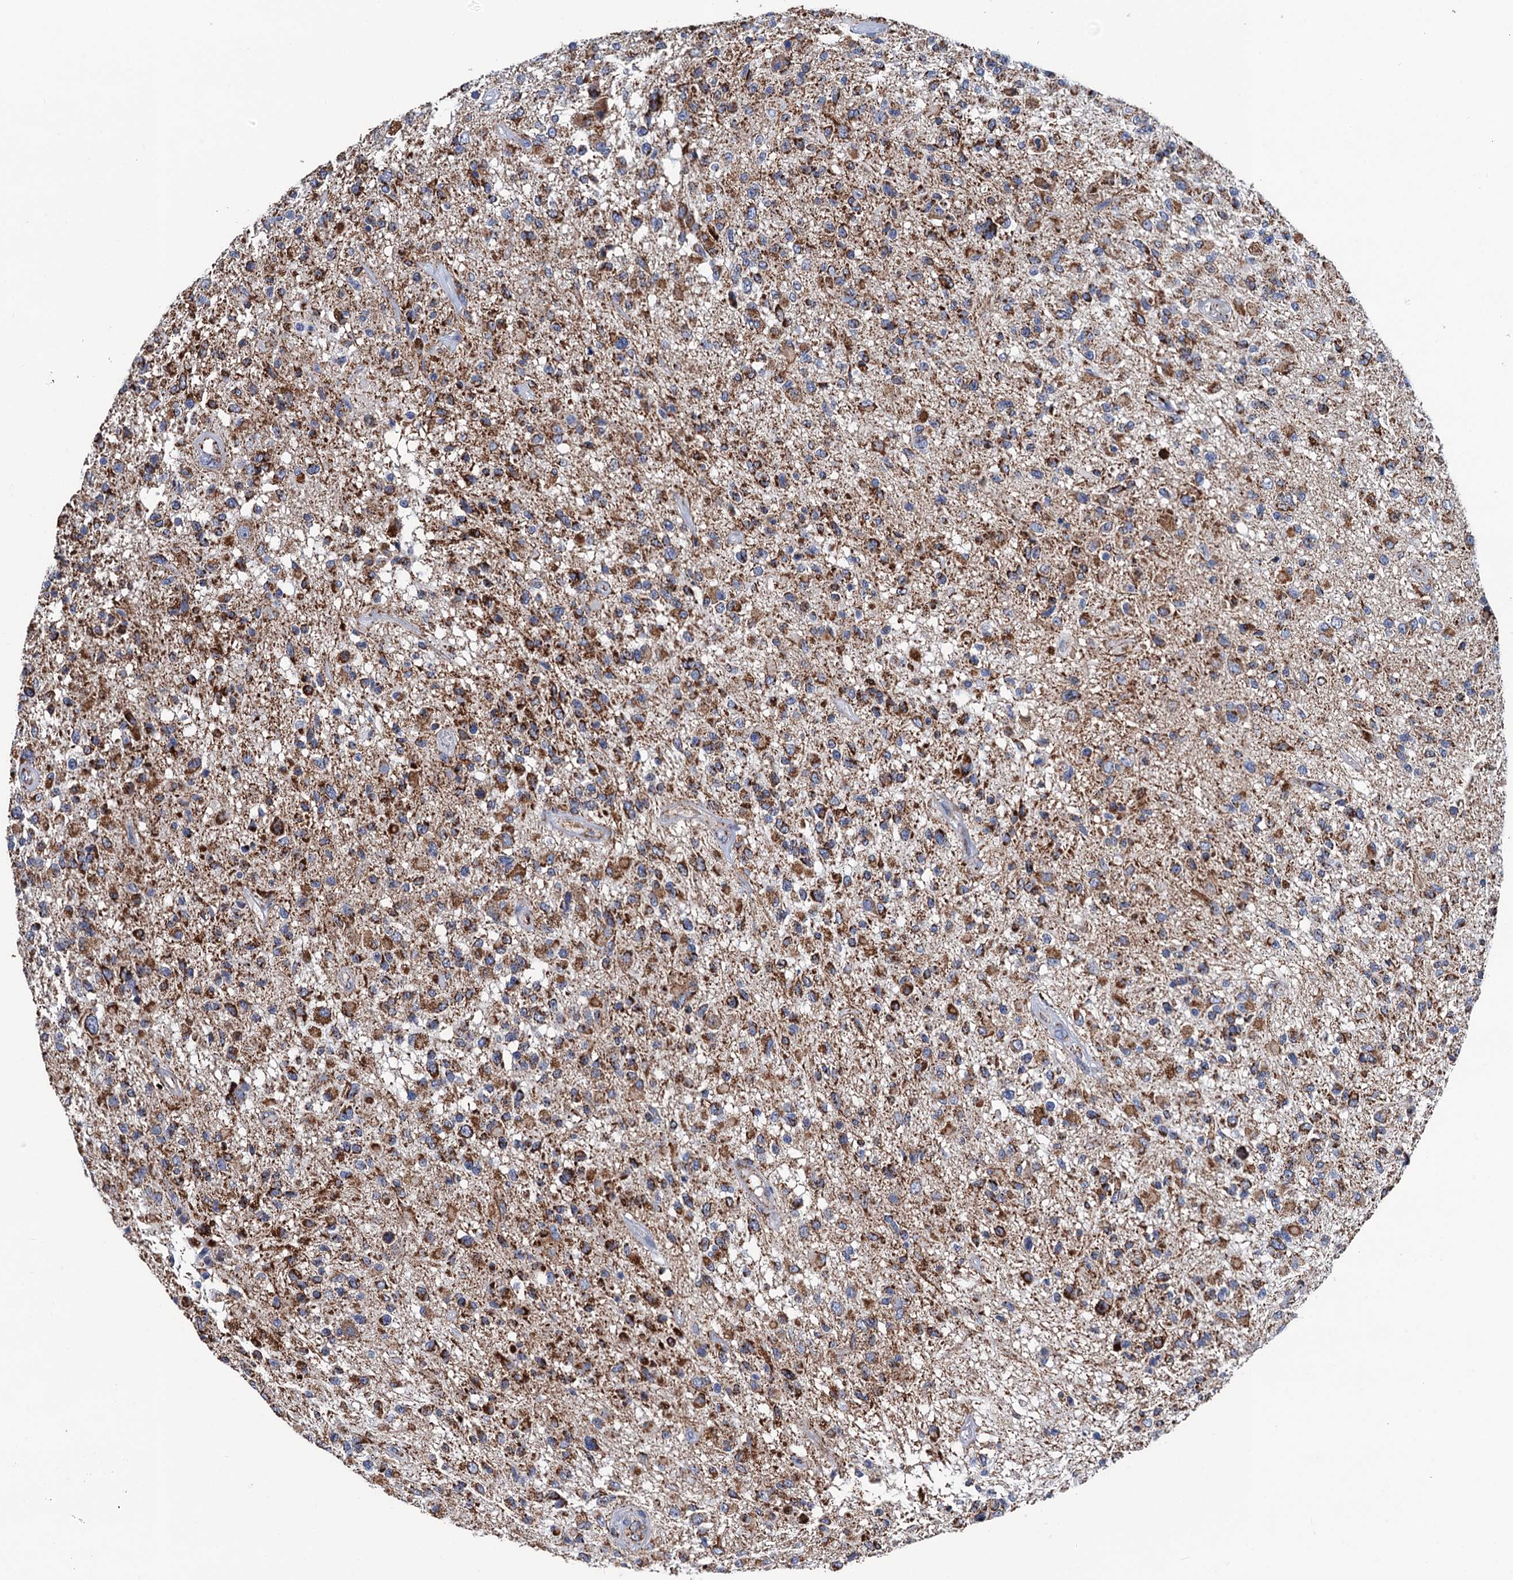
{"staining": {"intensity": "moderate", "quantity": ">75%", "location": "cytoplasmic/membranous"}, "tissue": "glioma", "cell_type": "Tumor cells", "image_type": "cancer", "snomed": [{"axis": "morphology", "description": "Glioma, malignant, High grade"}, {"axis": "morphology", "description": "Glioblastoma, NOS"}, {"axis": "topography", "description": "Brain"}], "caption": "The photomicrograph displays staining of glioma, revealing moderate cytoplasmic/membranous protein positivity (brown color) within tumor cells. (IHC, brightfield microscopy, high magnification).", "gene": "IVD", "patient": {"sex": "male", "age": 60}}